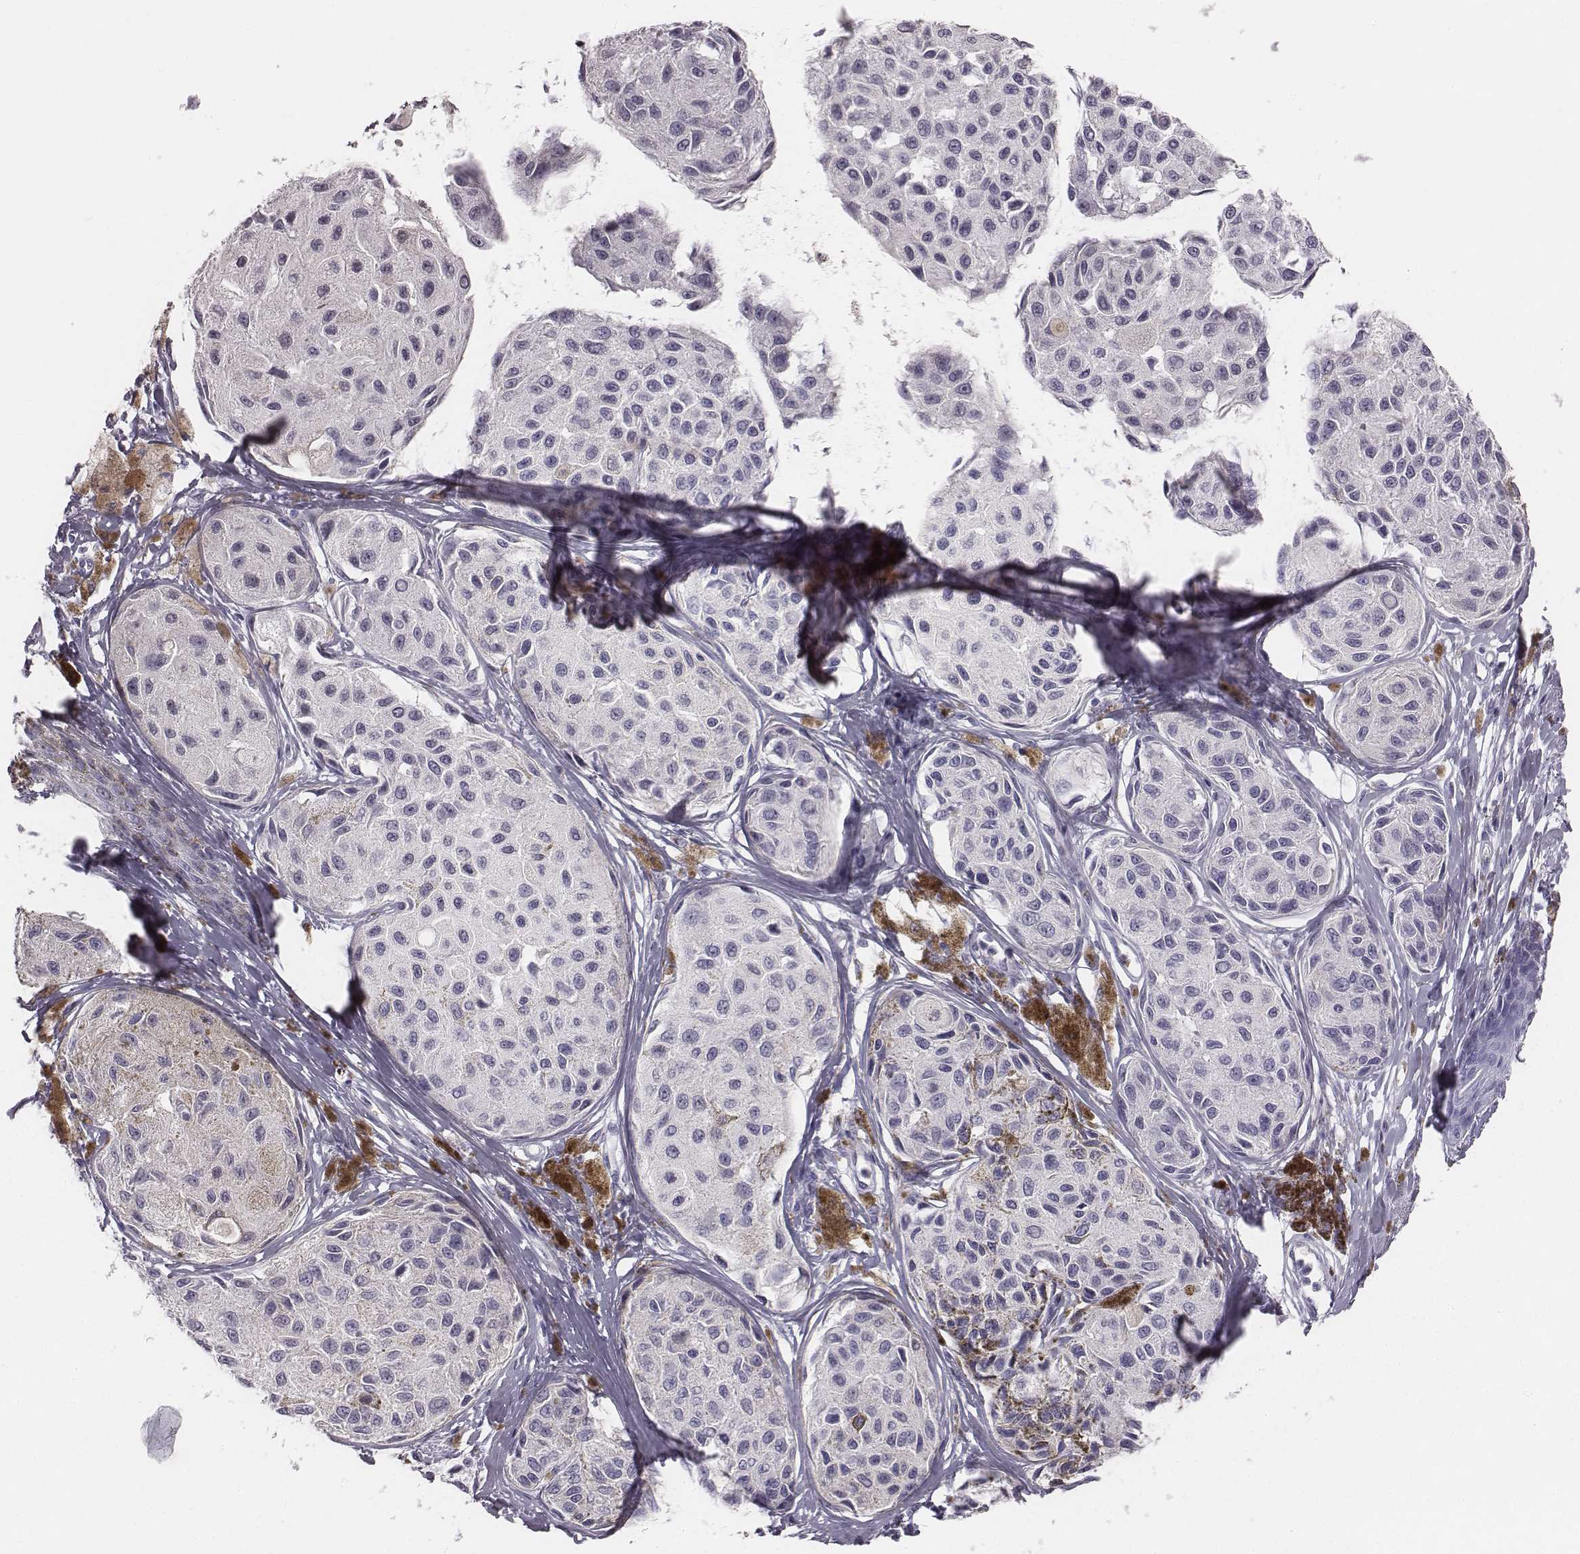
{"staining": {"intensity": "negative", "quantity": "none", "location": "none"}, "tissue": "melanoma", "cell_type": "Tumor cells", "image_type": "cancer", "snomed": [{"axis": "morphology", "description": "Malignant melanoma, NOS"}, {"axis": "topography", "description": "Skin"}], "caption": "Protein analysis of melanoma demonstrates no significant staining in tumor cells.", "gene": "HBZ", "patient": {"sex": "female", "age": 38}}